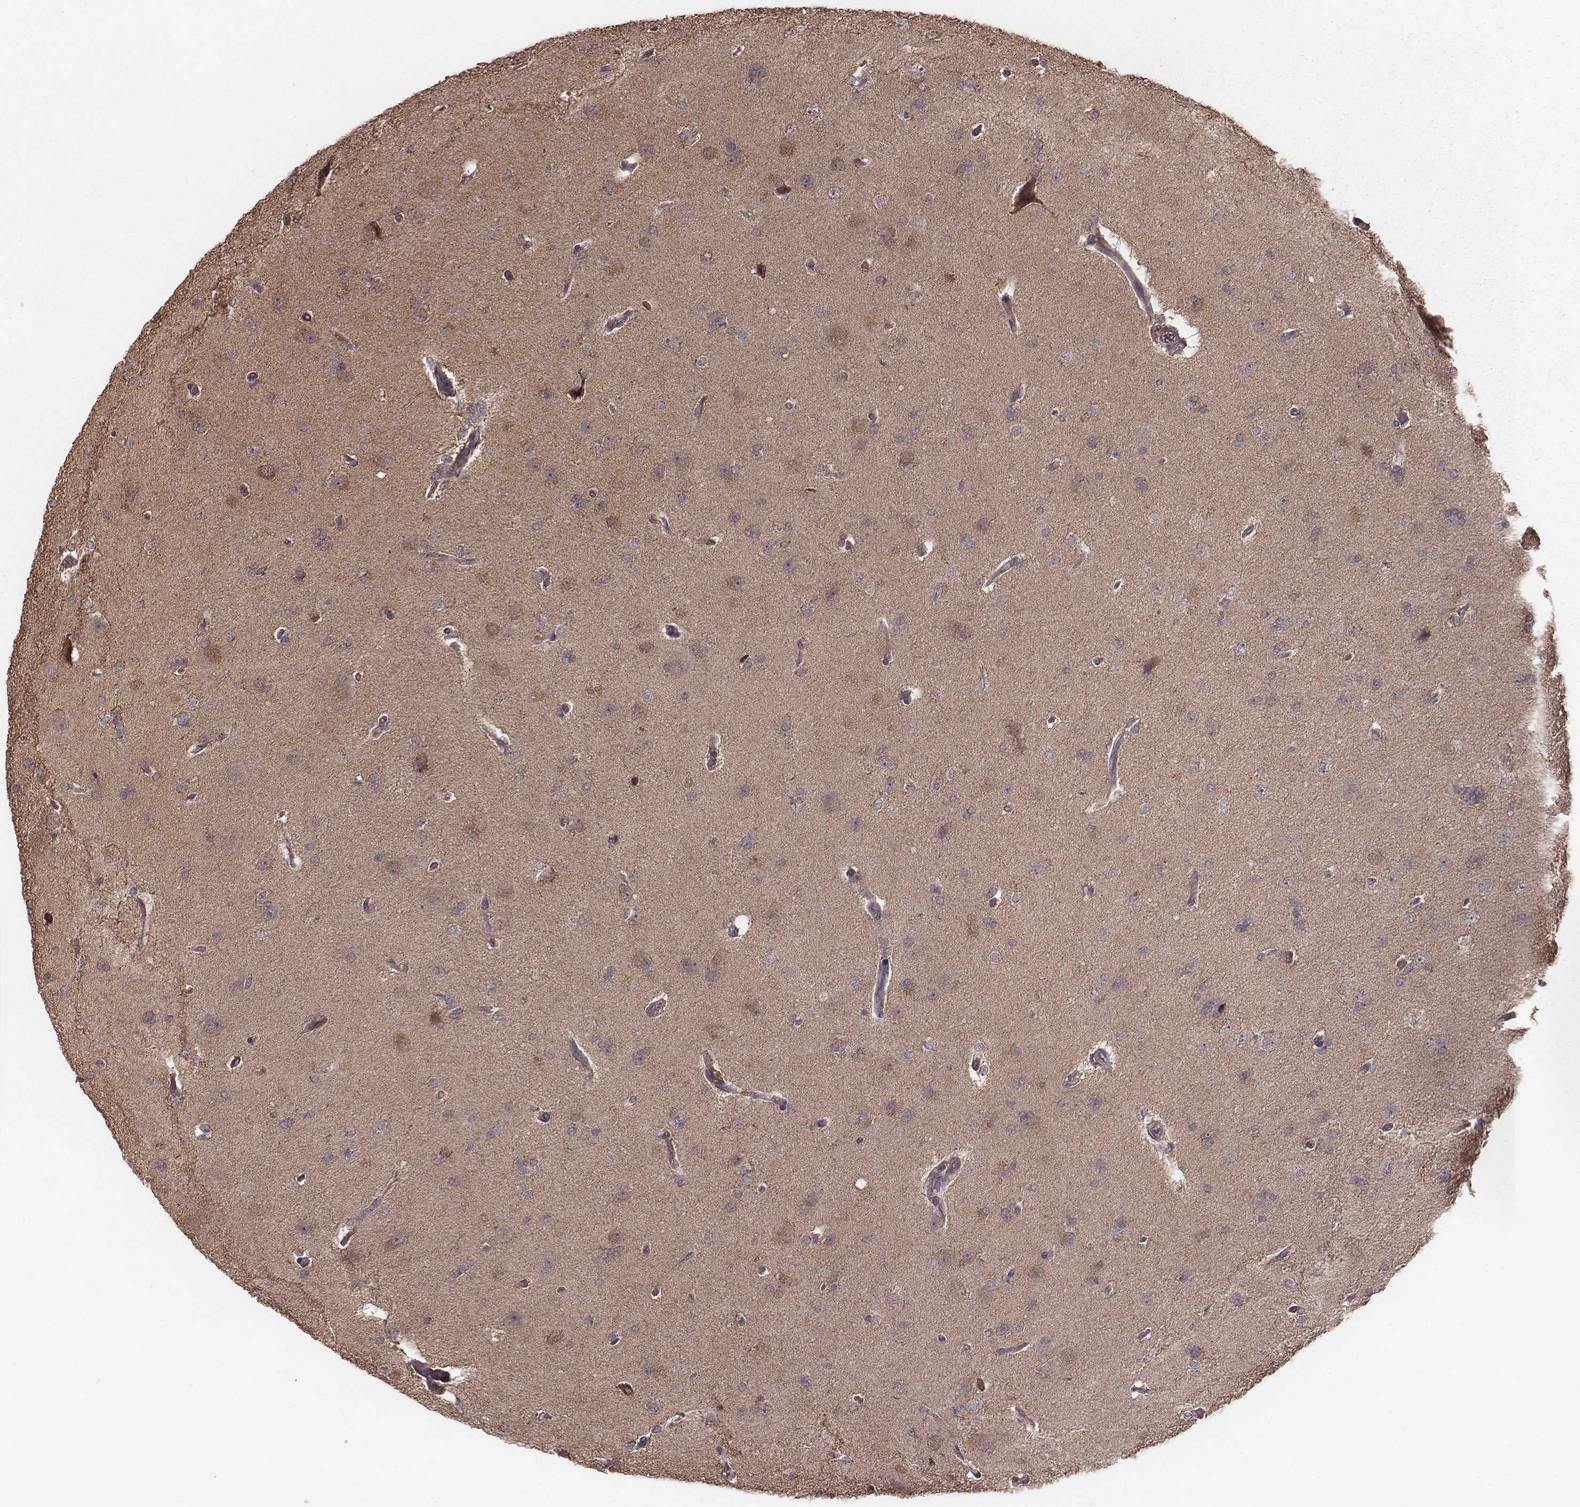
{"staining": {"intensity": "moderate", "quantity": ">75%", "location": "cytoplasmic/membranous"}, "tissue": "glioma", "cell_type": "Tumor cells", "image_type": "cancer", "snomed": [{"axis": "morphology", "description": "Glioma, malignant, High grade"}, {"axis": "topography", "description": "Cerebral cortex"}], "caption": "An image of glioma stained for a protein reveals moderate cytoplasmic/membranous brown staining in tumor cells.", "gene": "PDCD2L", "patient": {"sex": "male", "age": 70}}